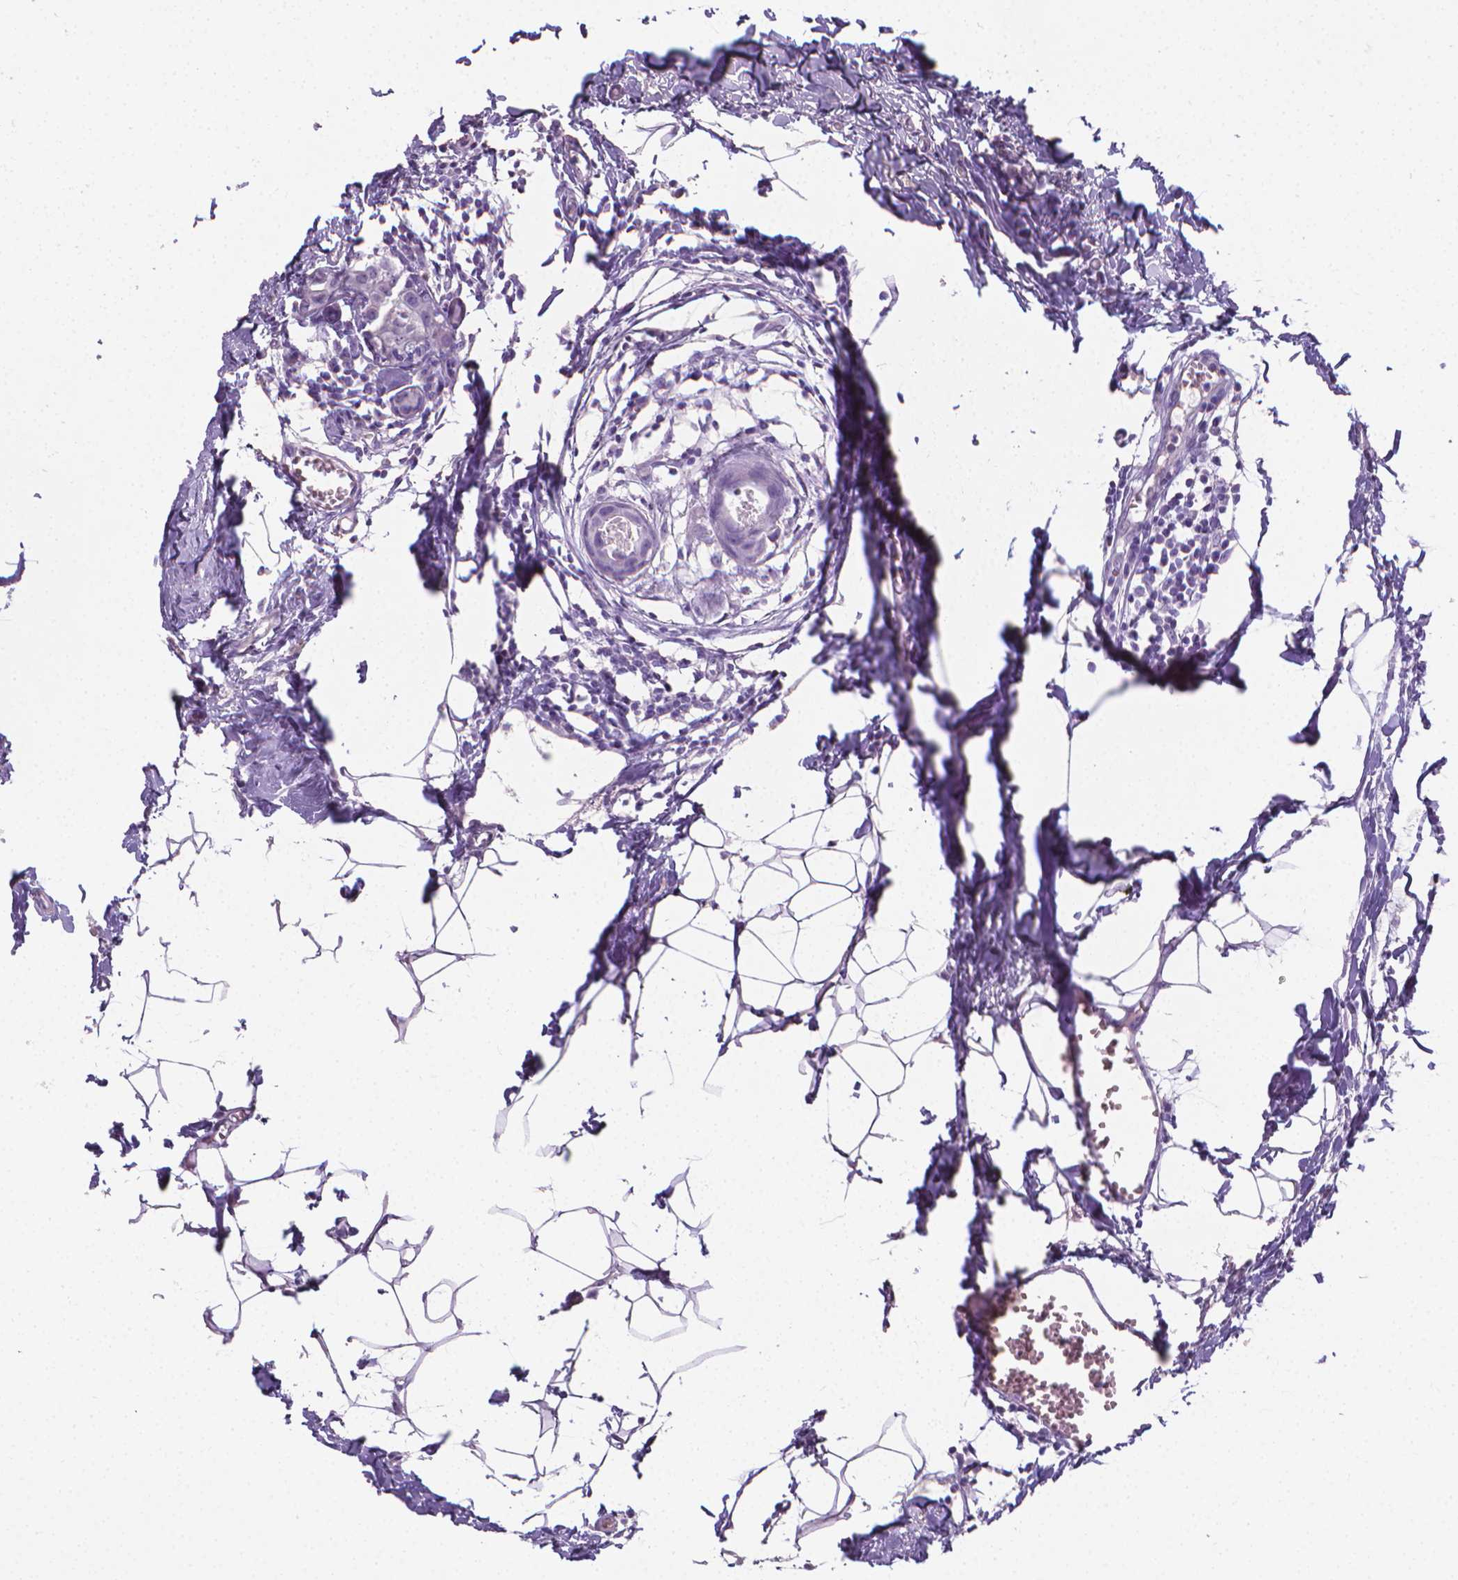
{"staining": {"intensity": "negative", "quantity": "none", "location": "none"}, "tissue": "breast cancer", "cell_type": "Tumor cells", "image_type": "cancer", "snomed": [{"axis": "morphology", "description": "Duct carcinoma"}, {"axis": "topography", "description": "Breast"}], "caption": "Immunohistochemistry (IHC) of human infiltrating ductal carcinoma (breast) displays no positivity in tumor cells.", "gene": "XPNPEP2", "patient": {"sex": "female", "age": 38}}